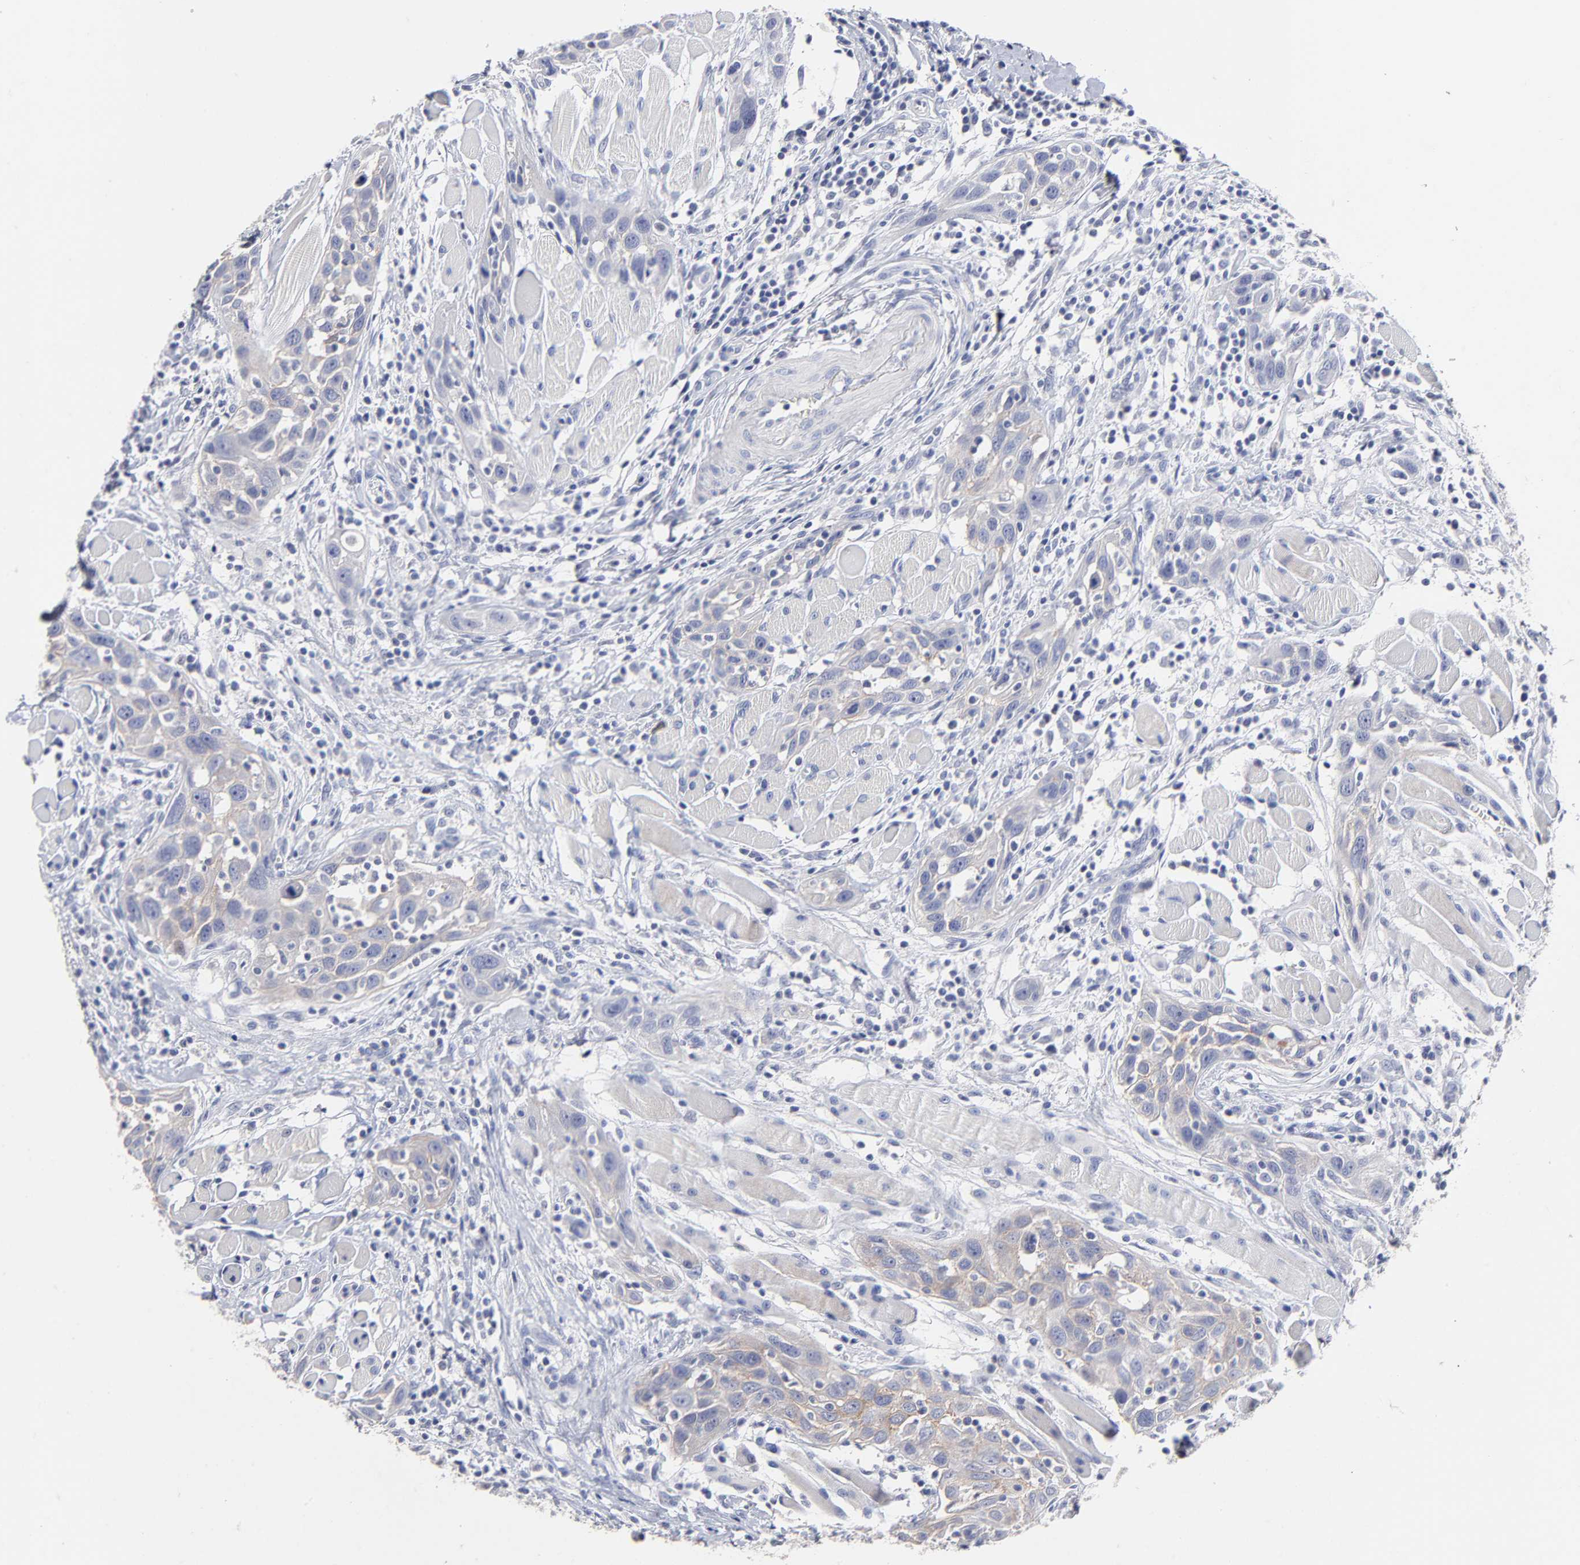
{"staining": {"intensity": "negative", "quantity": "none", "location": "none"}, "tissue": "head and neck cancer", "cell_type": "Tumor cells", "image_type": "cancer", "snomed": [{"axis": "morphology", "description": "Squamous cell carcinoma, NOS"}, {"axis": "topography", "description": "Oral tissue"}, {"axis": "topography", "description": "Head-Neck"}], "caption": "A high-resolution micrograph shows IHC staining of head and neck cancer (squamous cell carcinoma), which reveals no significant positivity in tumor cells. The staining was performed using DAB to visualize the protein expression in brown, while the nuclei were stained in blue with hematoxylin (Magnification: 20x).", "gene": "CXADR", "patient": {"sex": "female", "age": 50}}